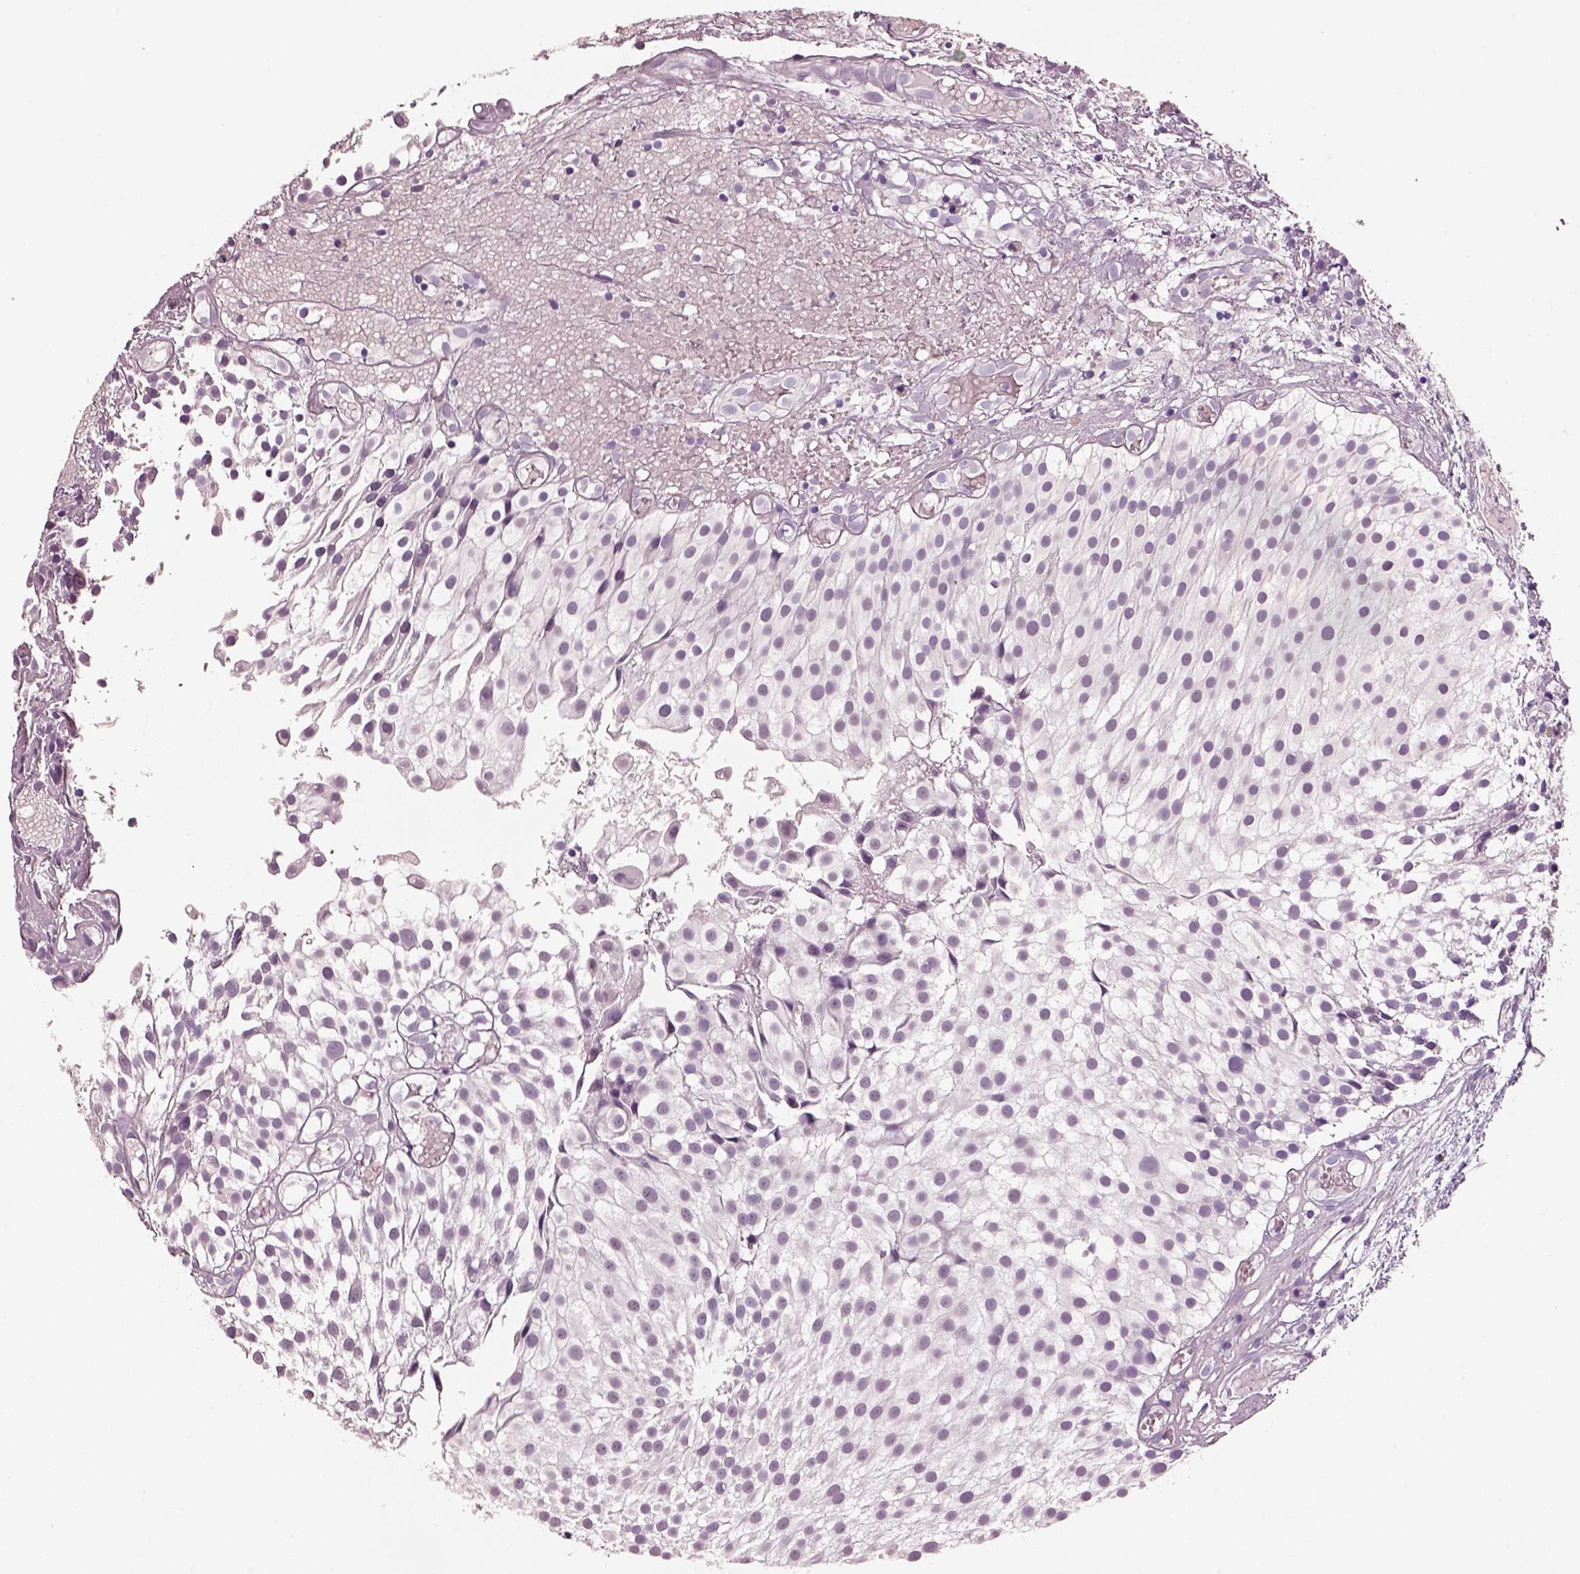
{"staining": {"intensity": "negative", "quantity": "none", "location": "none"}, "tissue": "urothelial cancer", "cell_type": "Tumor cells", "image_type": "cancer", "snomed": [{"axis": "morphology", "description": "Urothelial carcinoma, Low grade"}, {"axis": "topography", "description": "Urinary bladder"}], "caption": "Urothelial carcinoma (low-grade) was stained to show a protein in brown. There is no significant staining in tumor cells.", "gene": "ELSPBP1", "patient": {"sex": "male", "age": 79}}